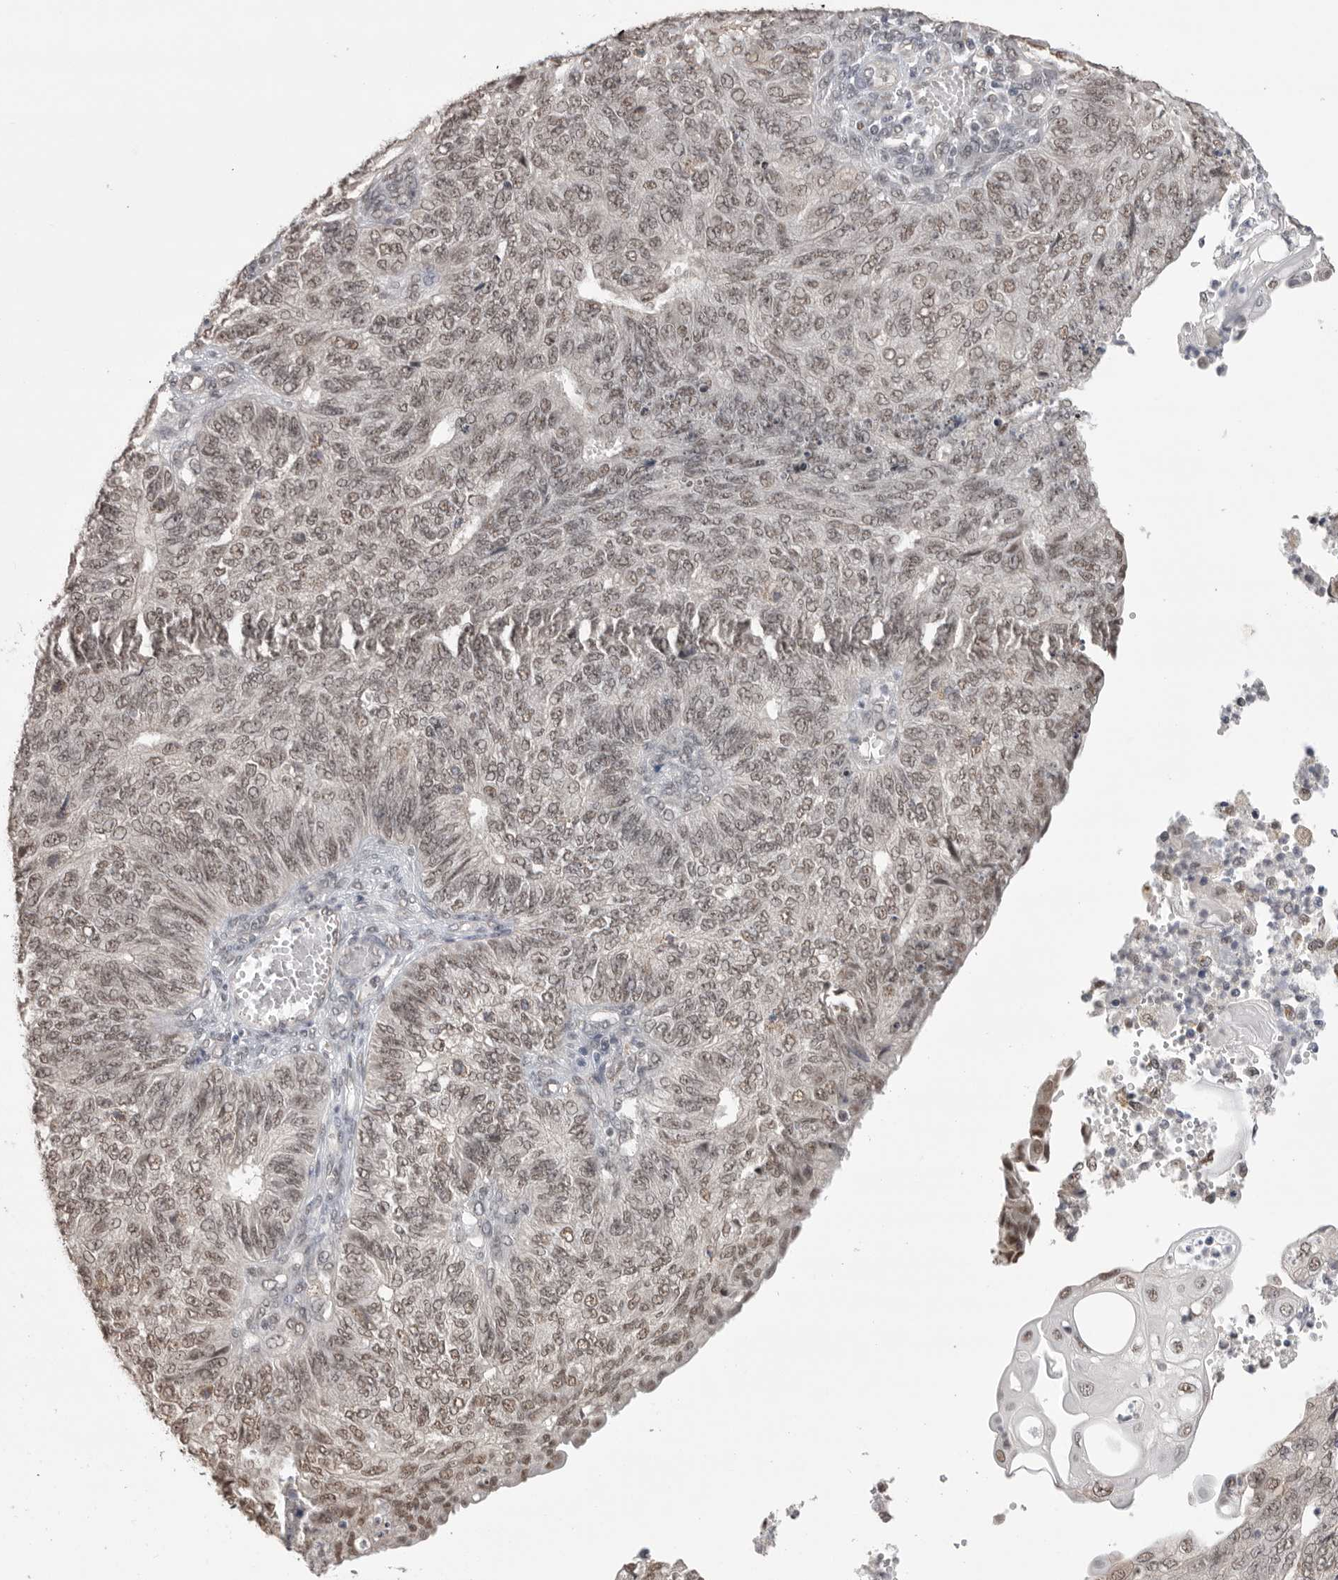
{"staining": {"intensity": "moderate", "quantity": ">75%", "location": "nuclear"}, "tissue": "endometrial cancer", "cell_type": "Tumor cells", "image_type": "cancer", "snomed": [{"axis": "morphology", "description": "Adenocarcinoma, NOS"}, {"axis": "topography", "description": "Endometrium"}], "caption": "Tumor cells display moderate nuclear positivity in approximately >75% of cells in adenocarcinoma (endometrial).", "gene": "BCLAF3", "patient": {"sex": "female", "age": 32}}